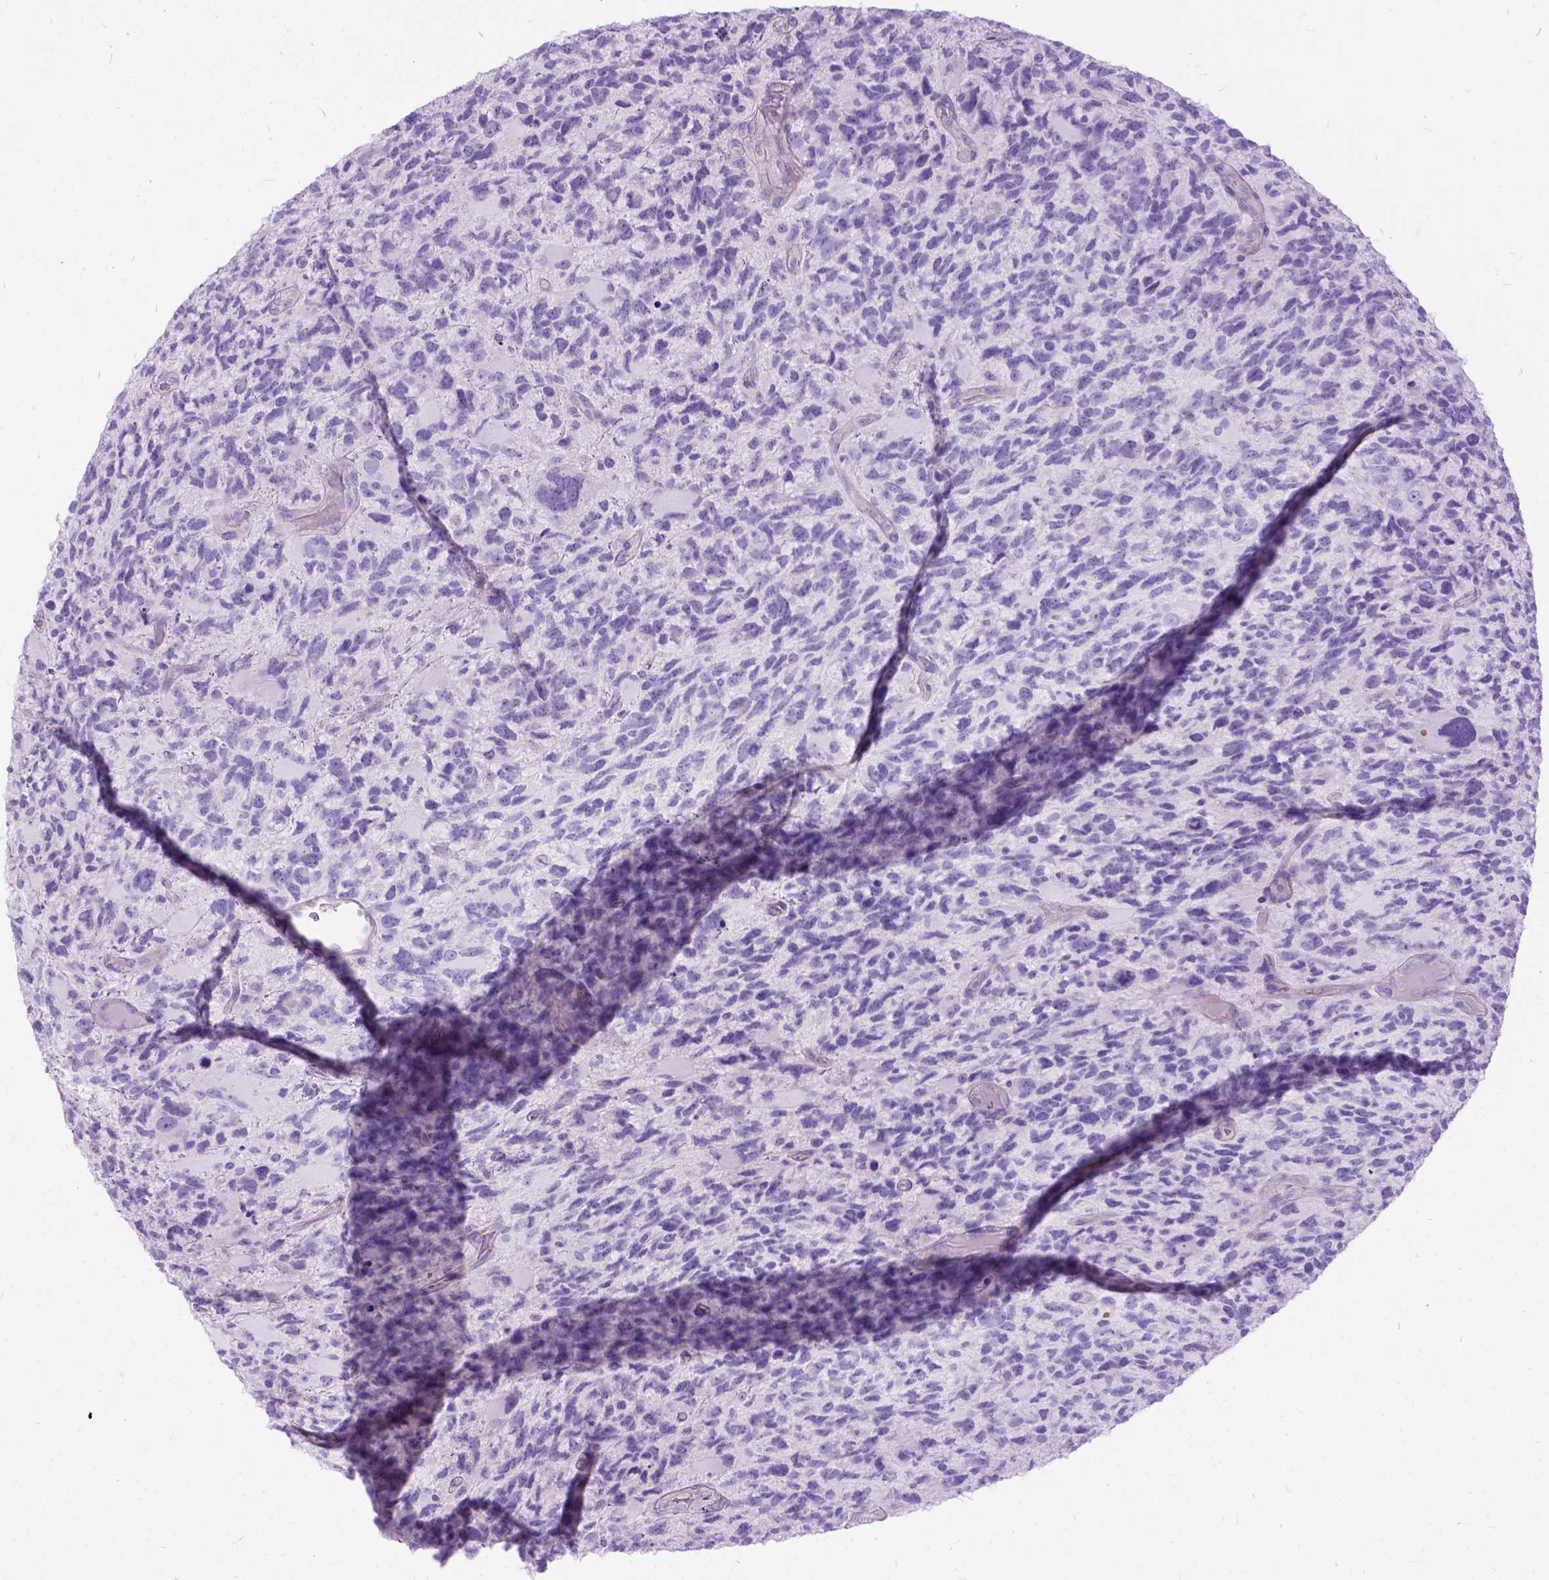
{"staining": {"intensity": "negative", "quantity": "none", "location": "none"}, "tissue": "glioma", "cell_type": "Tumor cells", "image_type": "cancer", "snomed": [{"axis": "morphology", "description": "Glioma, malignant, High grade"}, {"axis": "topography", "description": "Brain"}], "caption": "The histopathology image displays no significant staining in tumor cells of high-grade glioma (malignant). (DAB IHC, high magnification).", "gene": "ARL9", "patient": {"sex": "female", "age": 71}}